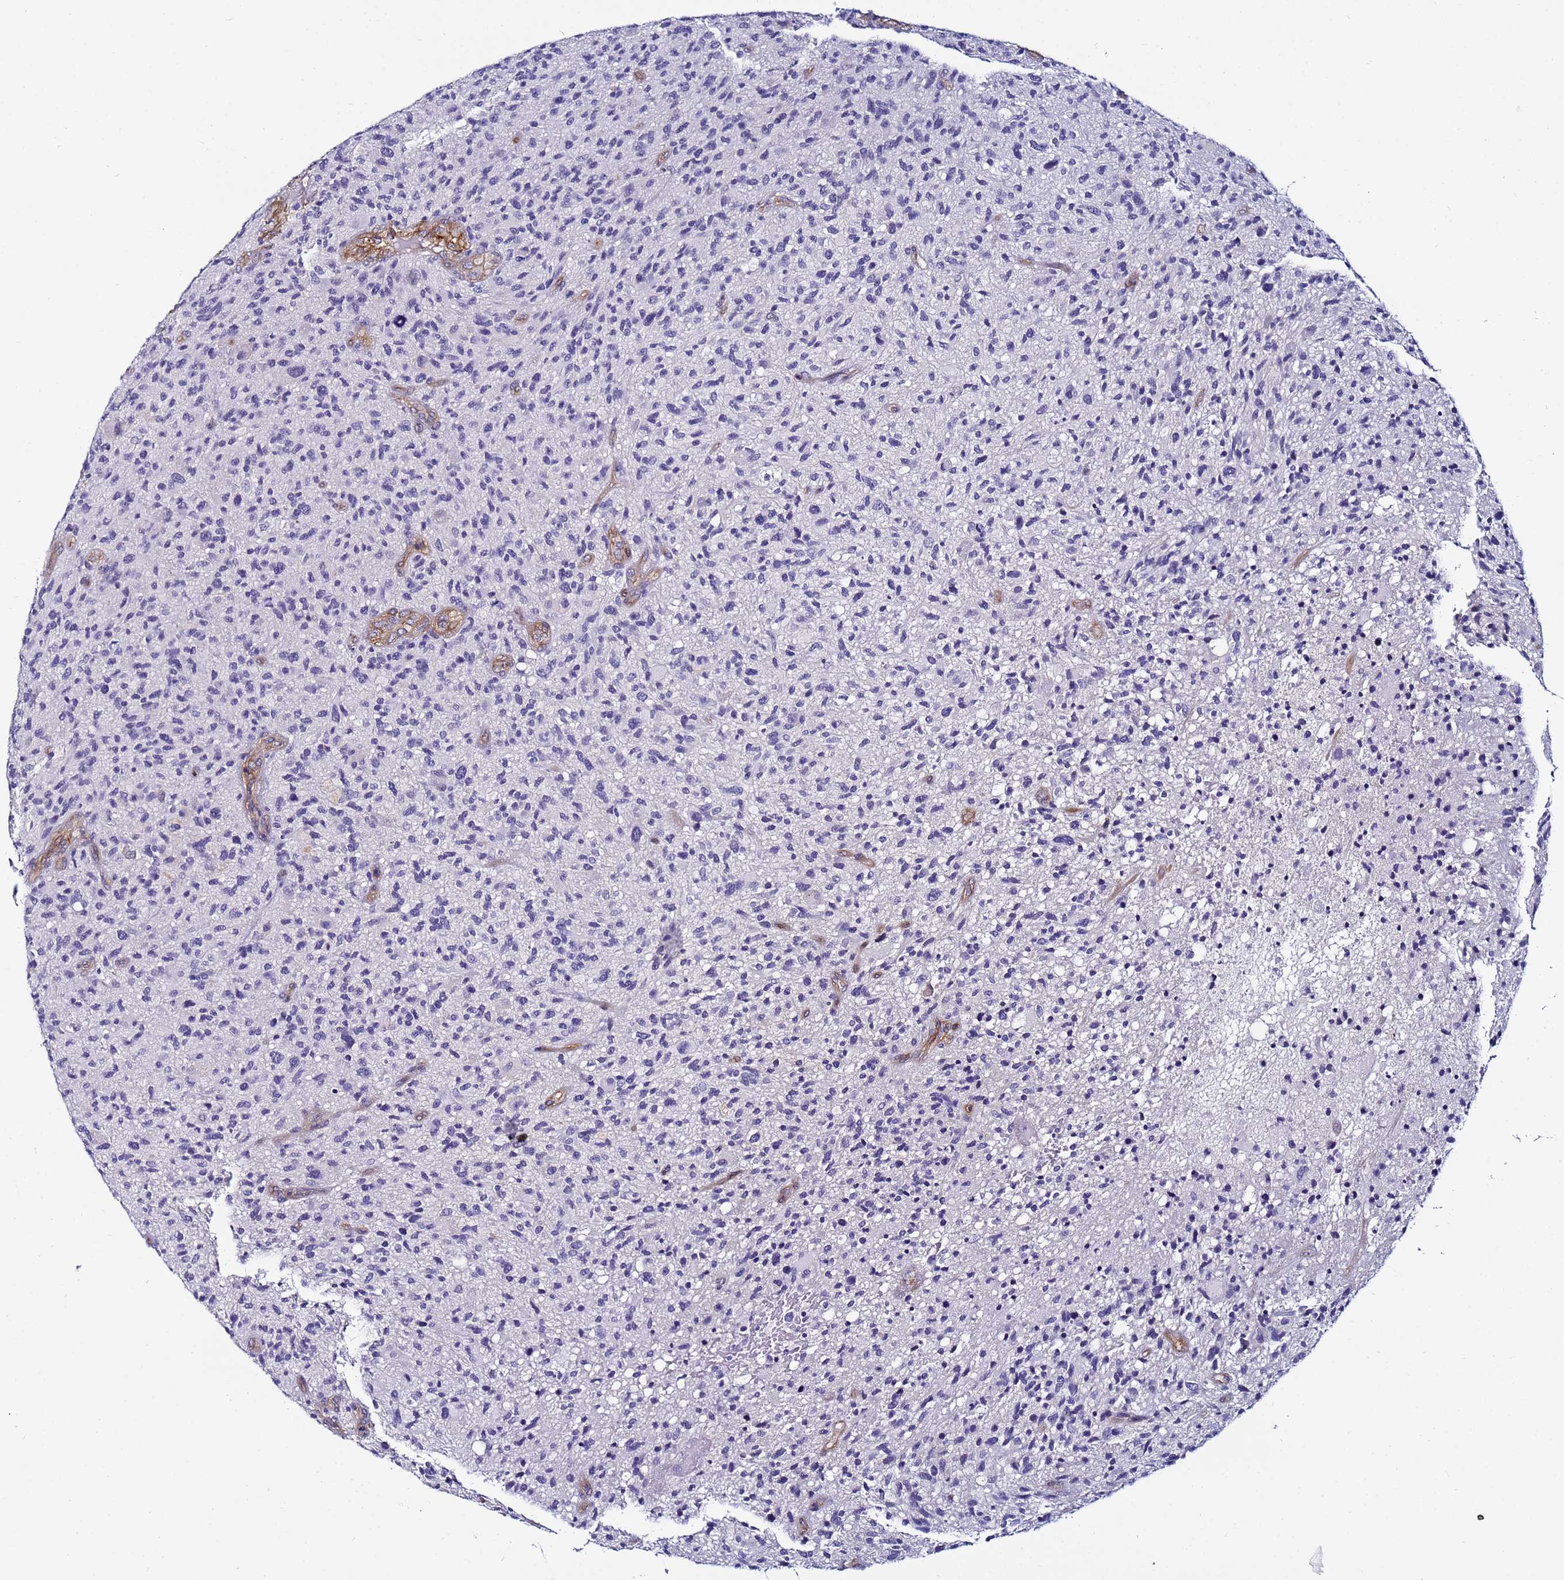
{"staining": {"intensity": "negative", "quantity": "none", "location": "none"}, "tissue": "glioma", "cell_type": "Tumor cells", "image_type": "cancer", "snomed": [{"axis": "morphology", "description": "Glioma, malignant, High grade"}, {"axis": "topography", "description": "Brain"}], "caption": "Tumor cells show no significant protein positivity in glioma. (DAB IHC, high magnification).", "gene": "DEFB104A", "patient": {"sex": "male", "age": 47}}